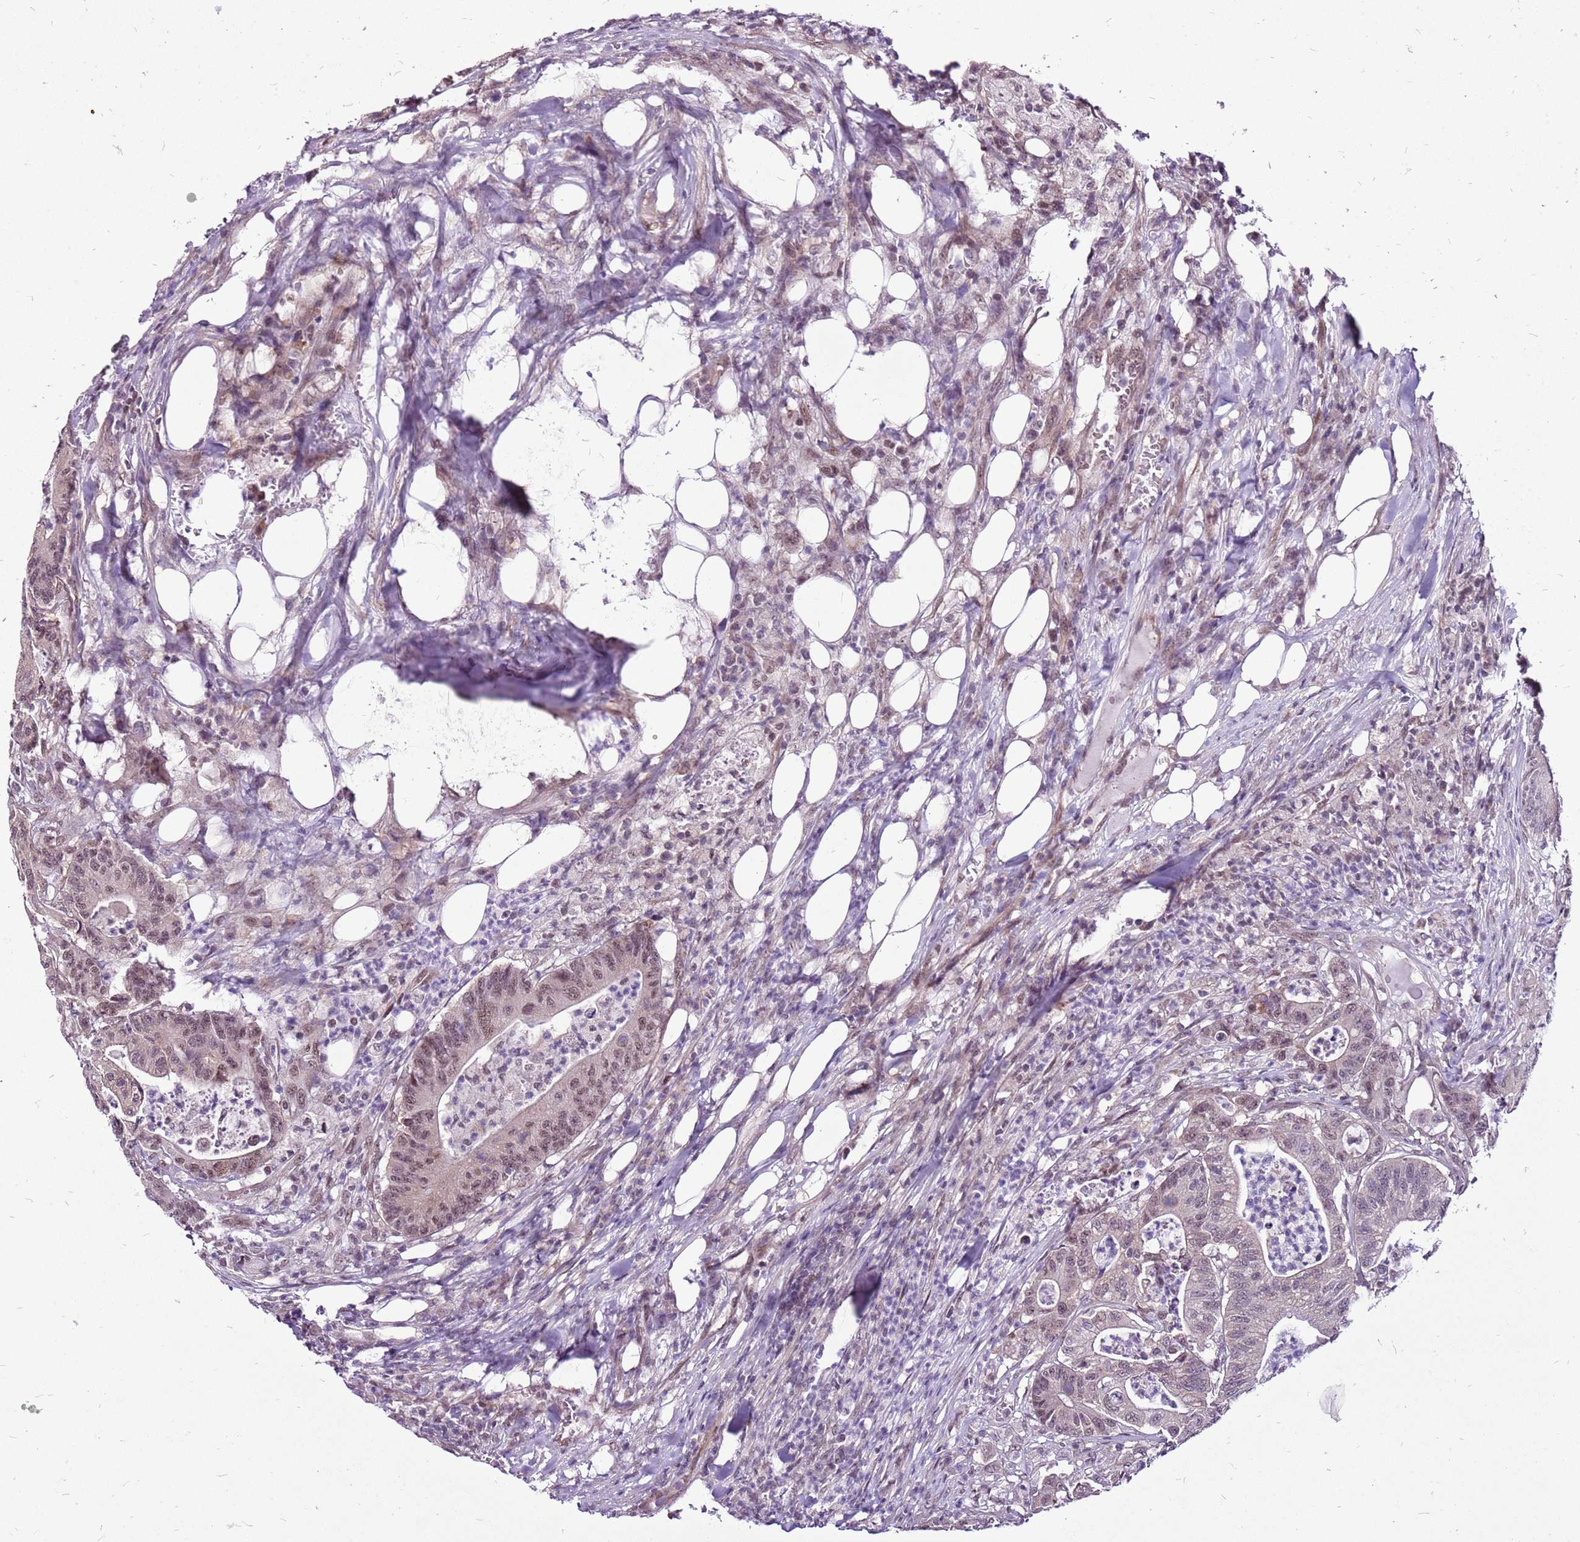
{"staining": {"intensity": "moderate", "quantity": "25%-75%", "location": "nuclear"}, "tissue": "colorectal cancer", "cell_type": "Tumor cells", "image_type": "cancer", "snomed": [{"axis": "morphology", "description": "Adenocarcinoma, NOS"}, {"axis": "topography", "description": "Colon"}], "caption": "High-power microscopy captured an immunohistochemistry micrograph of colorectal adenocarcinoma, revealing moderate nuclear positivity in about 25%-75% of tumor cells.", "gene": "CCDC166", "patient": {"sex": "female", "age": 84}}